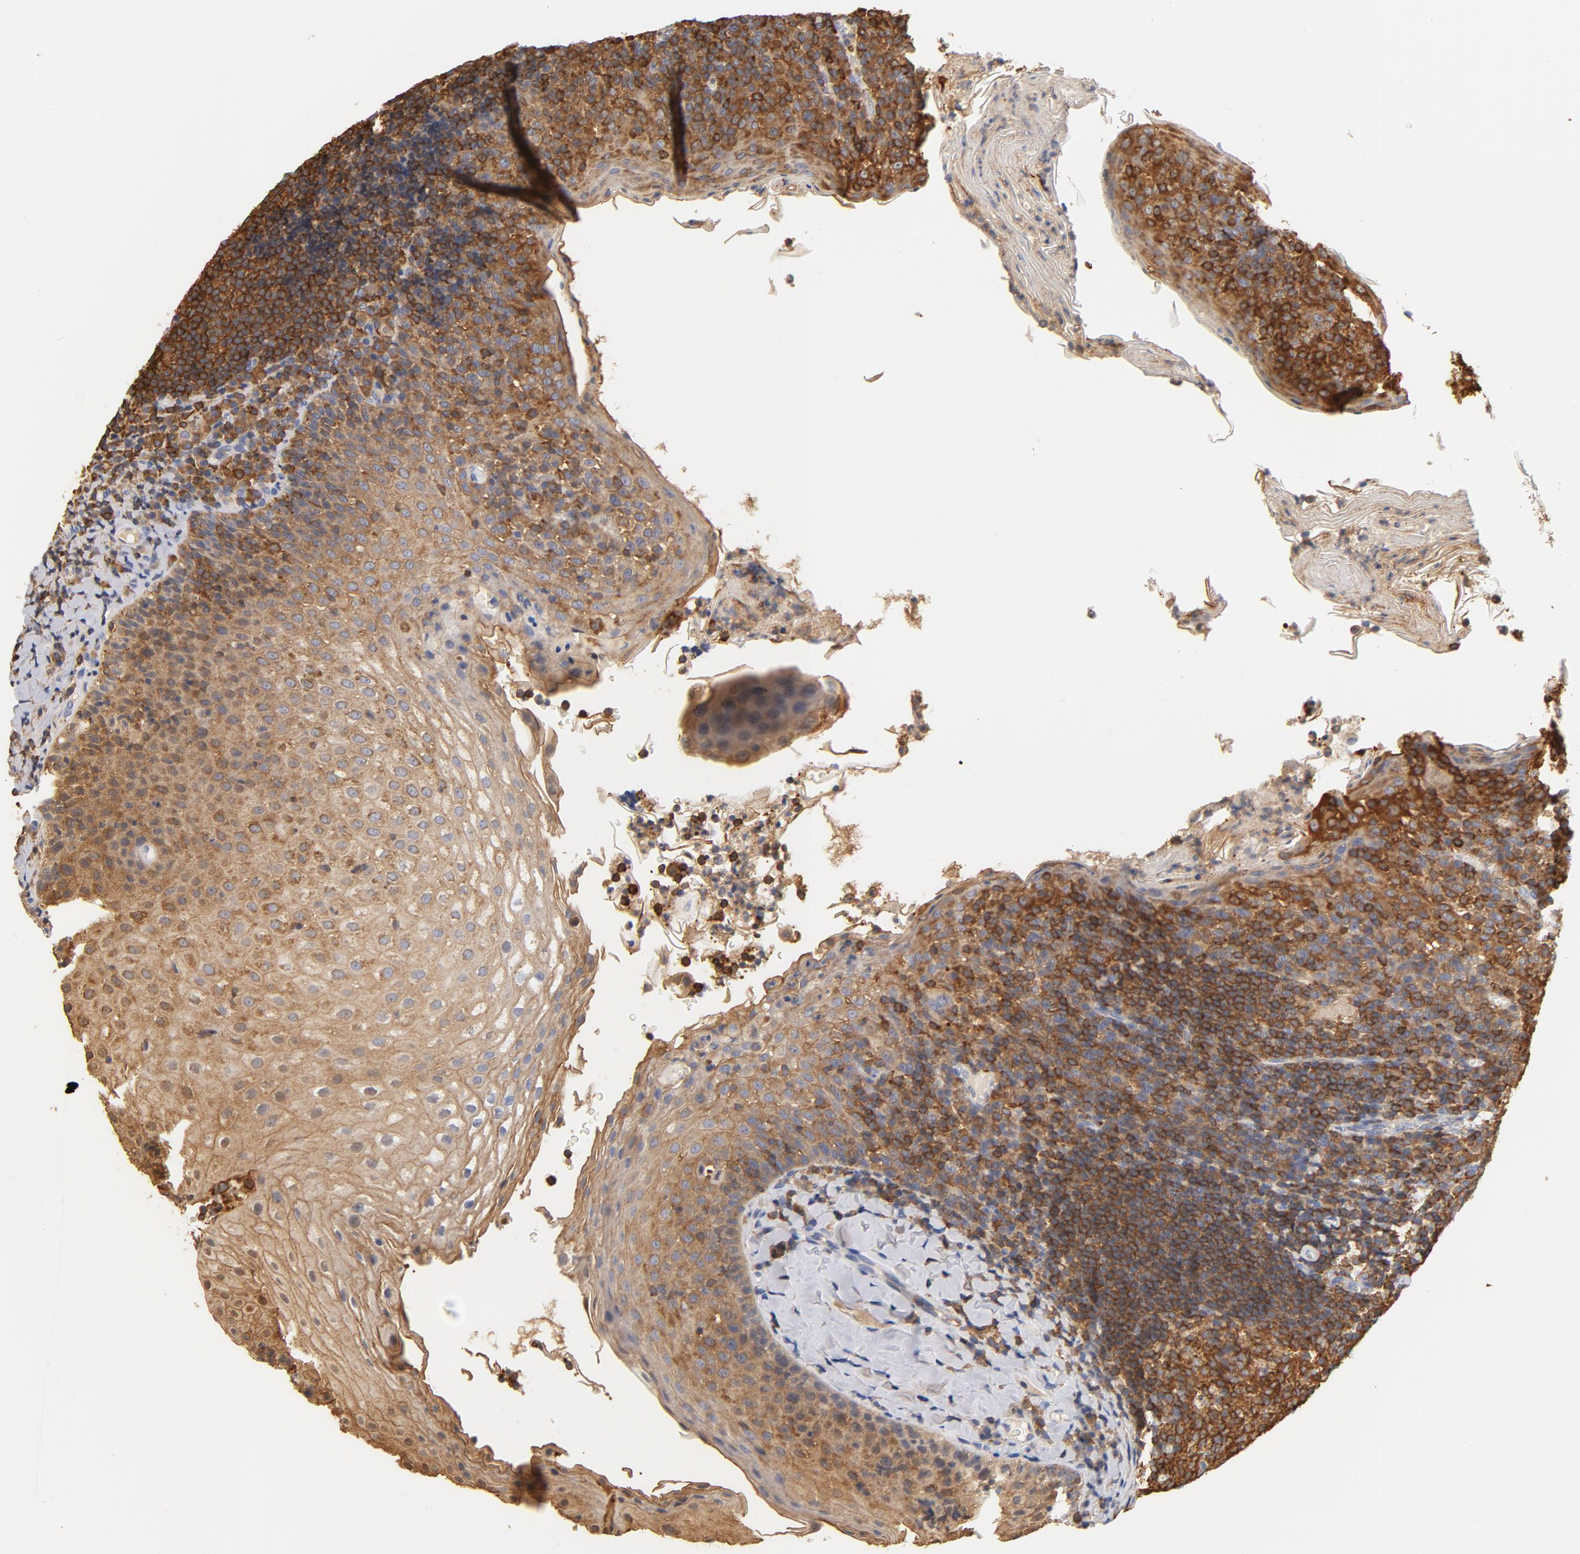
{"staining": {"intensity": "strong", "quantity": ">75%", "location": "cytoplasmic/membranous"}, "tissue": "tonsil", "cell_type": "Germinal center cells", "image_type": "normal", "snomed": [{"axis": "morphology", "description": "Normal tissue, NOS"}, {"axis": "topography", "description": "Tonsil"}], "caption": "Immunohistochemistry (IHC) (DAB) staining of normal human tonsil demonstrates strong cytoplasmic/membranous protein expression in approximately >75% of germinal center cells. (brown staining indicates protein expression, while blue staining denotes nuclei).", "gene": "EZR", "patient": {"sex": "male", "age": 31}}